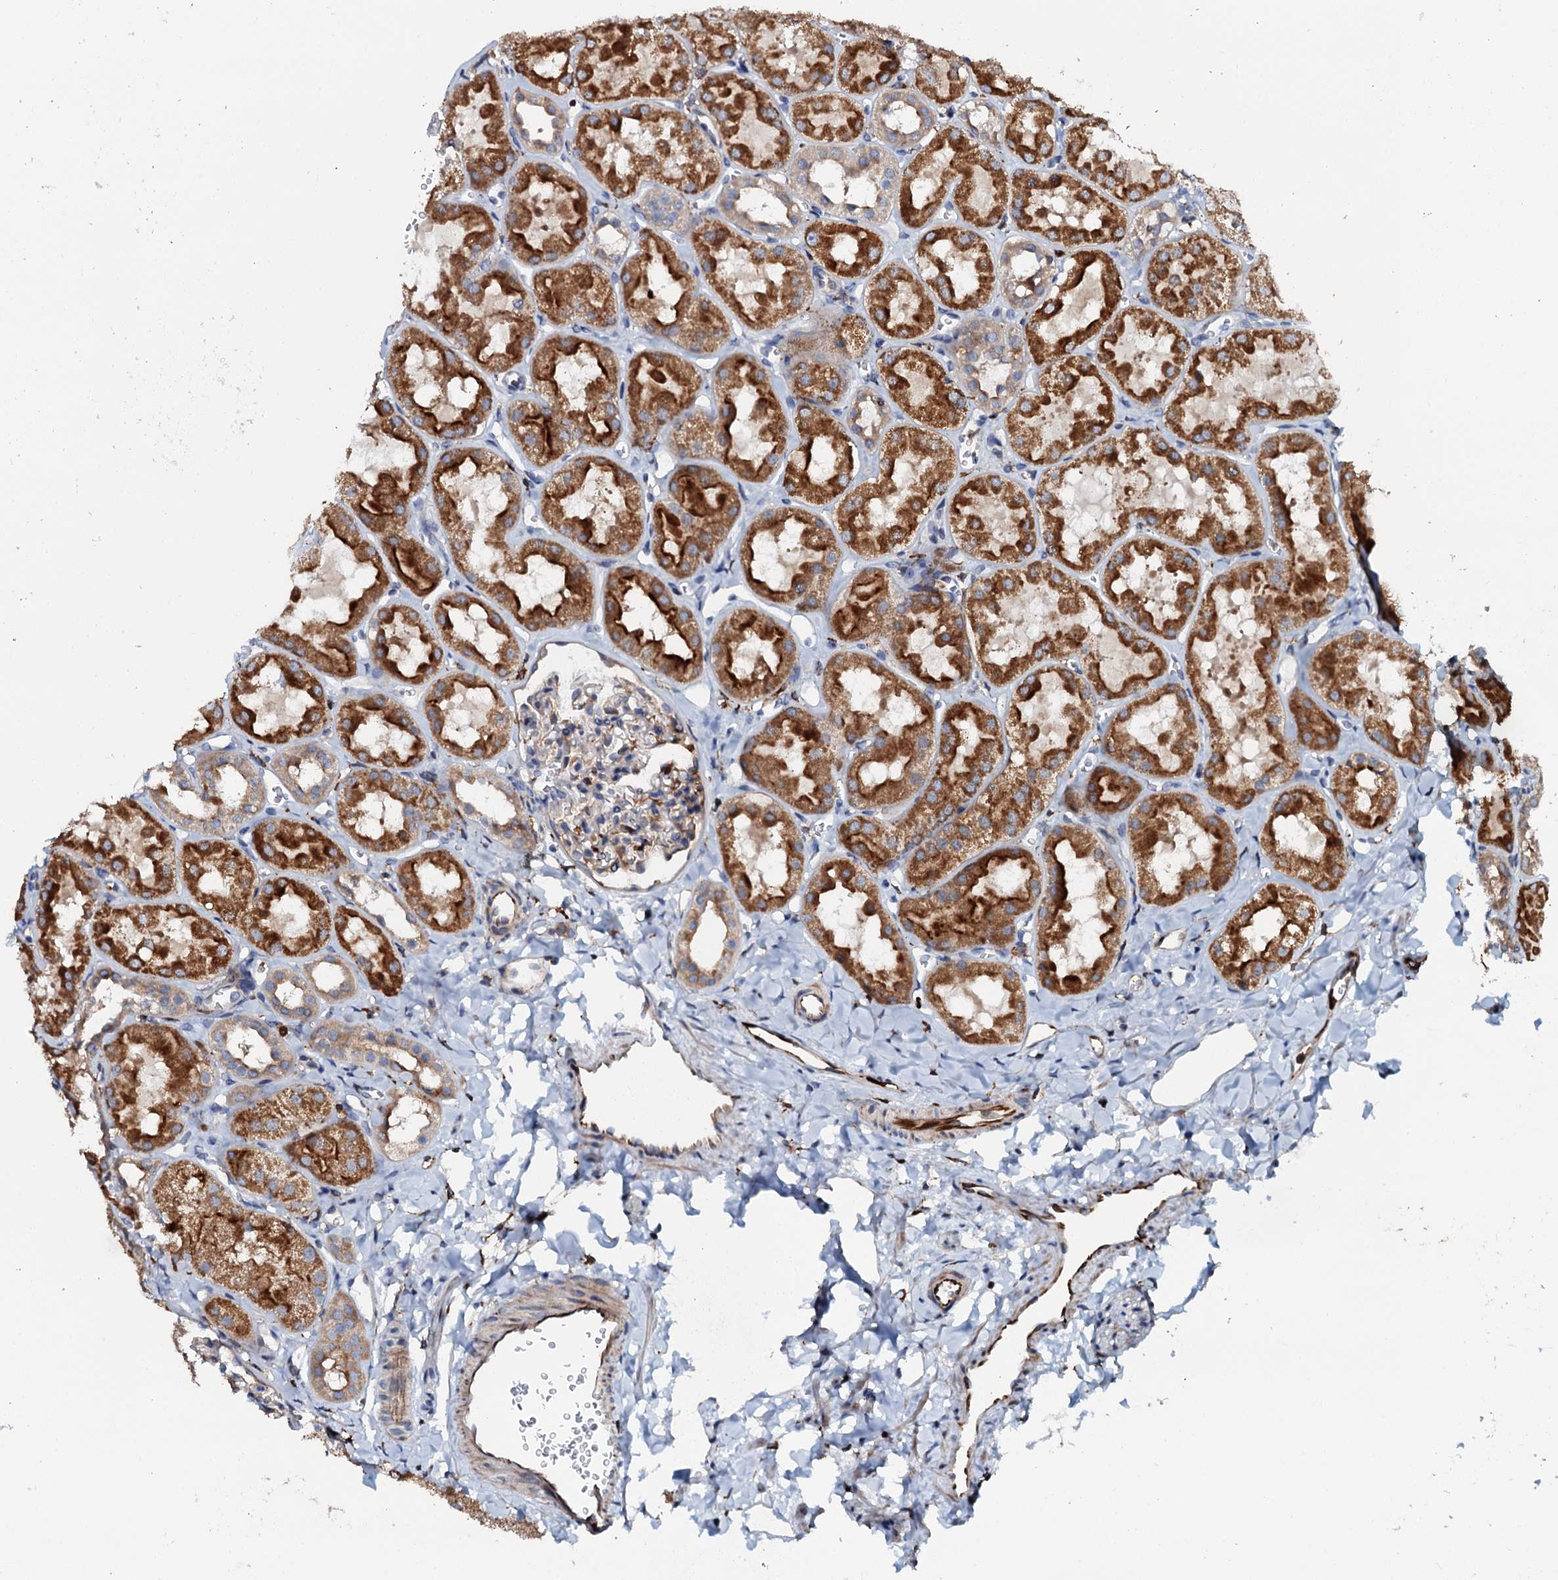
{"staining": {"intensity": "moderate", "quantity": "<25%", "location": "cytoplasmic/membranous"}, "tissue": "kidney", "cell_type": "Cells in glomeruli", "image_type": "normal", "snomed": [{"axis": "morphology", "description": "Normal tissue, NOS"}, {"axis": "topography", "description": "Kidney"}, {"axis": "topography", "description": "Urinary bladder"}], "caption": "DAB immunohistochemical staining of normal kidney displays moderate cytoplasmic/membranous protein positivity in about <25% of cells in glomeruli. Immunohistochemistry stains the protein of interest in brown and the nuclei are stained blue.", "gene": "VAMP8", "patient": {"sex": "male", "age": 16}}